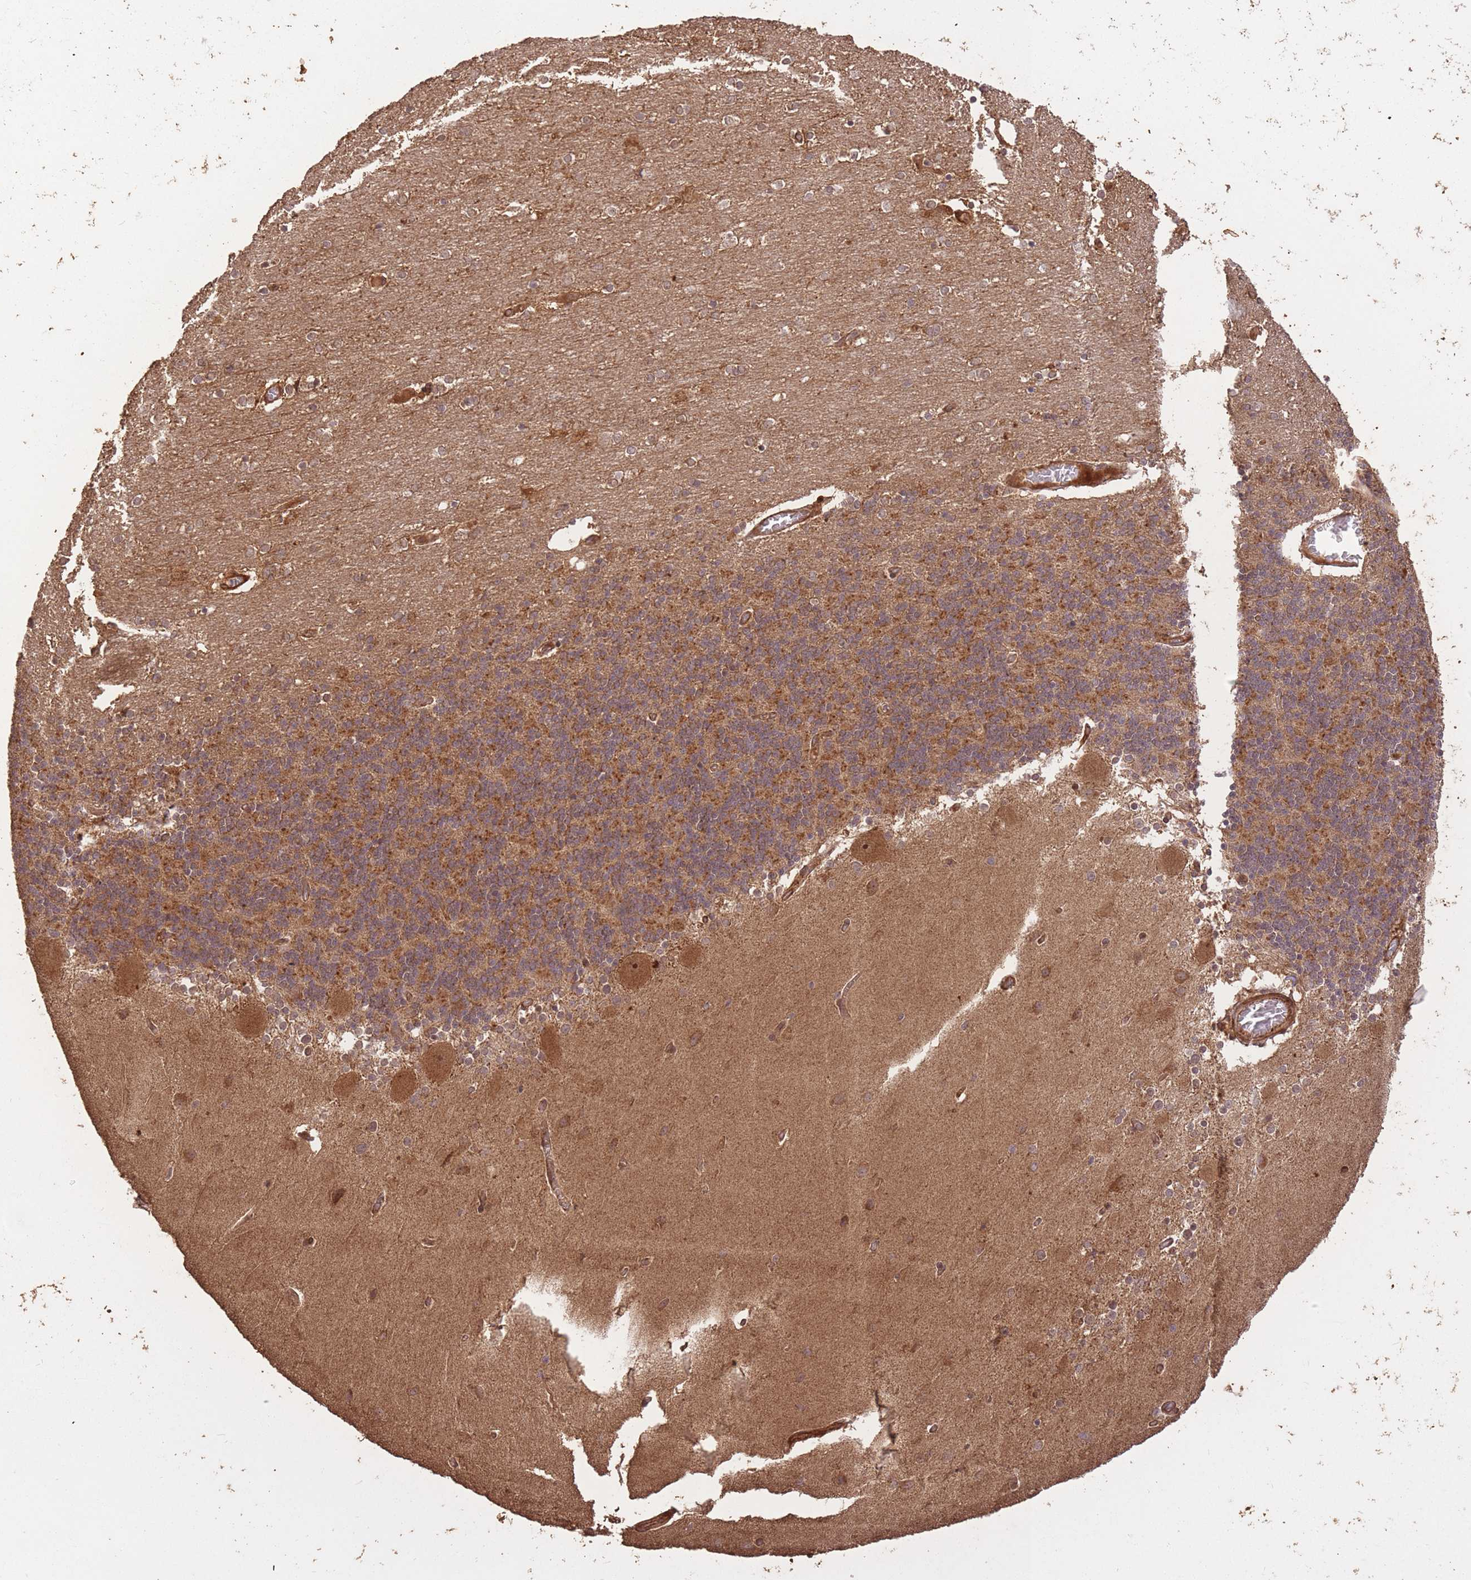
{"staining": {"intensity": "moderate", "quantity": "25%-75%", "location": "cytoplasmic/membranous"}, "tissue": "cerebellum", "cell_type": "Cells in granular layer", "image_type": "normal", "snomed": [{"axis": "morphology", "description": "Normal tissue, NOS"}, {"axis": "topography", "description": "Cerebellum"}], "caption": "The photomicrograph exhibits a brown stain indicating the presence of a protein in the cytoplasmic/membranous of cells in granular layer in cerebellum. The protein of interest is stained brown, and the nuclei are stained in blue (DAB IHC with brightfield microscopy, high magnification).", "gene": "ERBB3", "patient": {"sex": "female", "age": 54}}